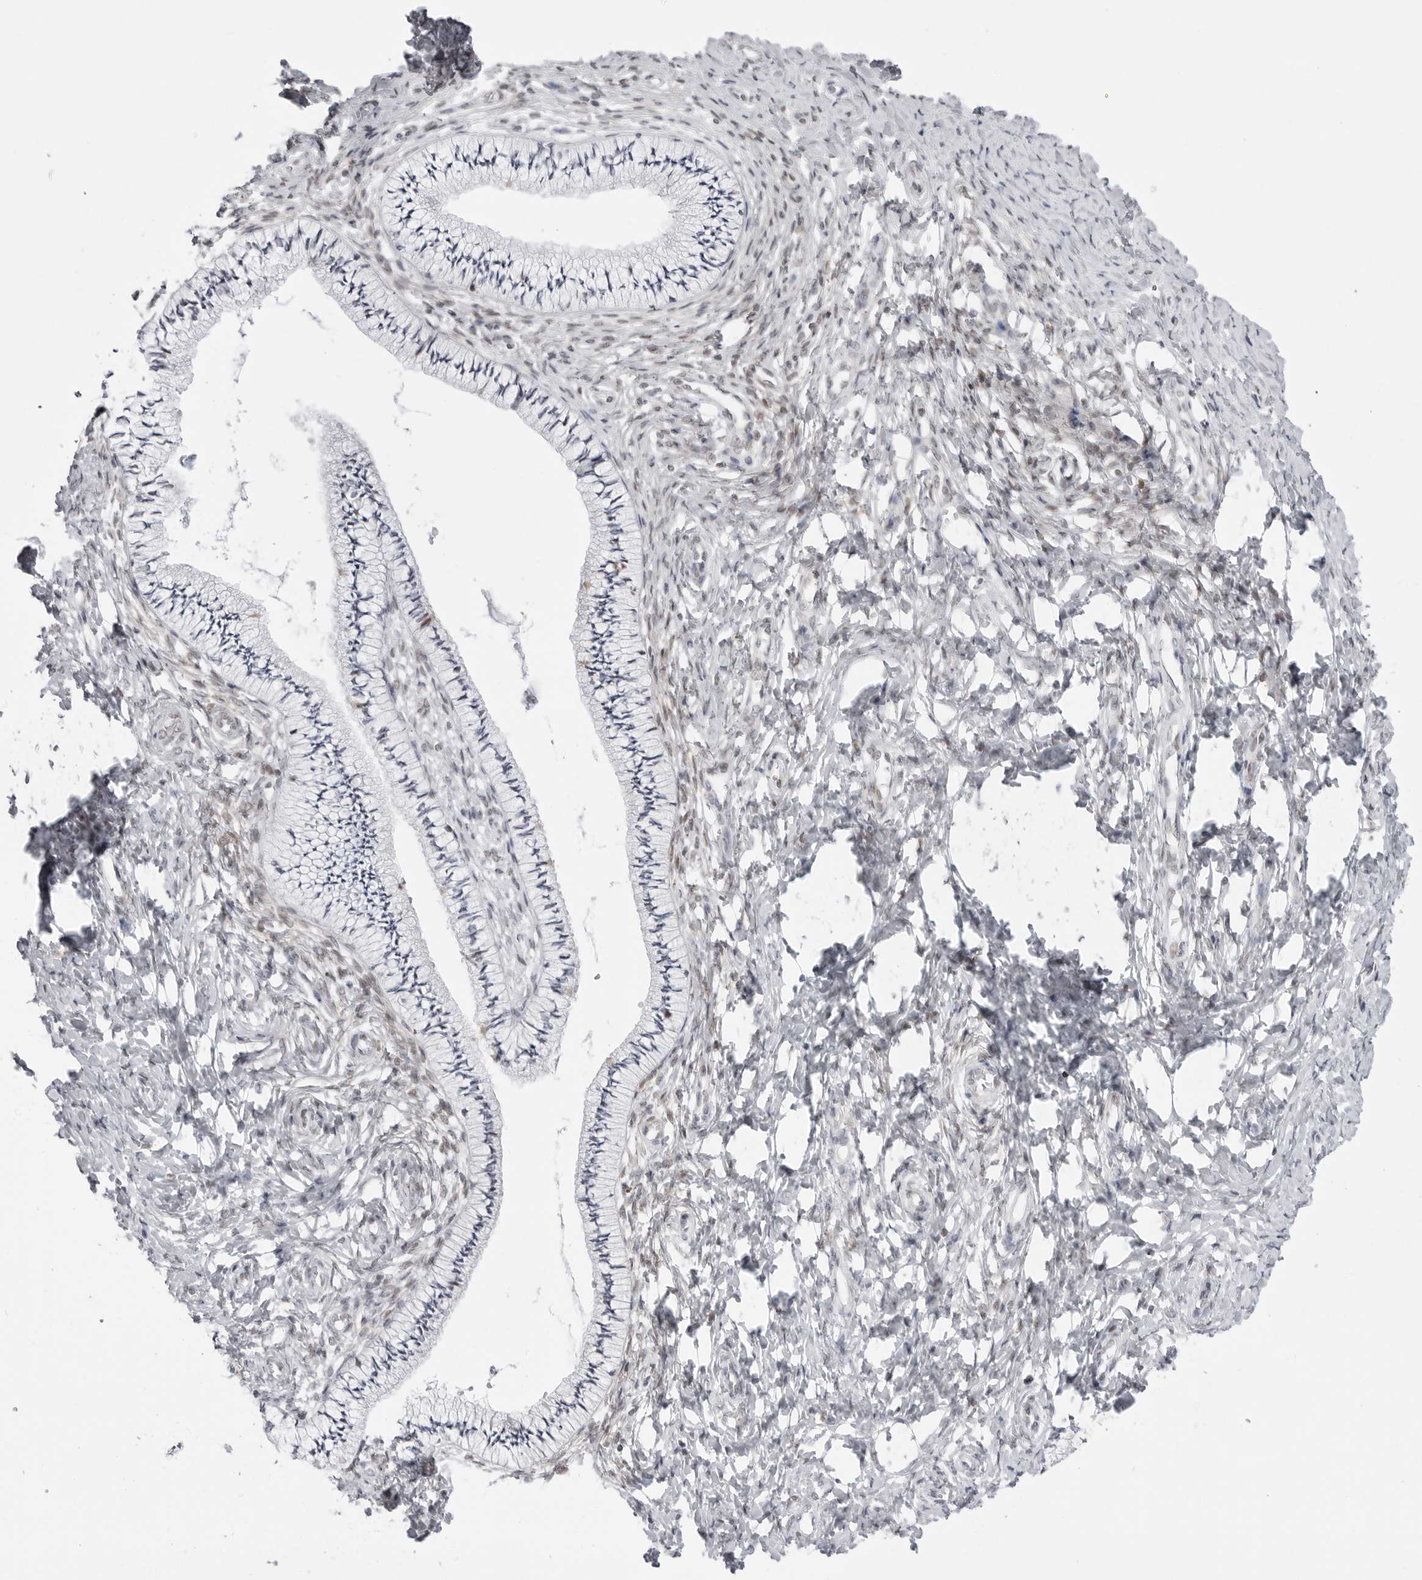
{"staining": {"intensity": "negative", "quantity": "none", "location": "none"}, "tissue": "cervix", "cell_type": "Glandular cells", "image_type": "normal", "snomed": [{"axis": "morphology", "description": "Normal tissue, NOS"}, {"axis": "topography", "description": "Cervix"}], "caption": "Unremarkable cervix was stained to show a protein in brown. There is no significant positivity in glandular cells. (Stains: DAB immunohistochemistry with hematoxylin counter stain, Microscopy: brightfield microscopy at high magnification).", "gene": "PPP2R5C", "patient": {"sex": "female", "age": 36}}